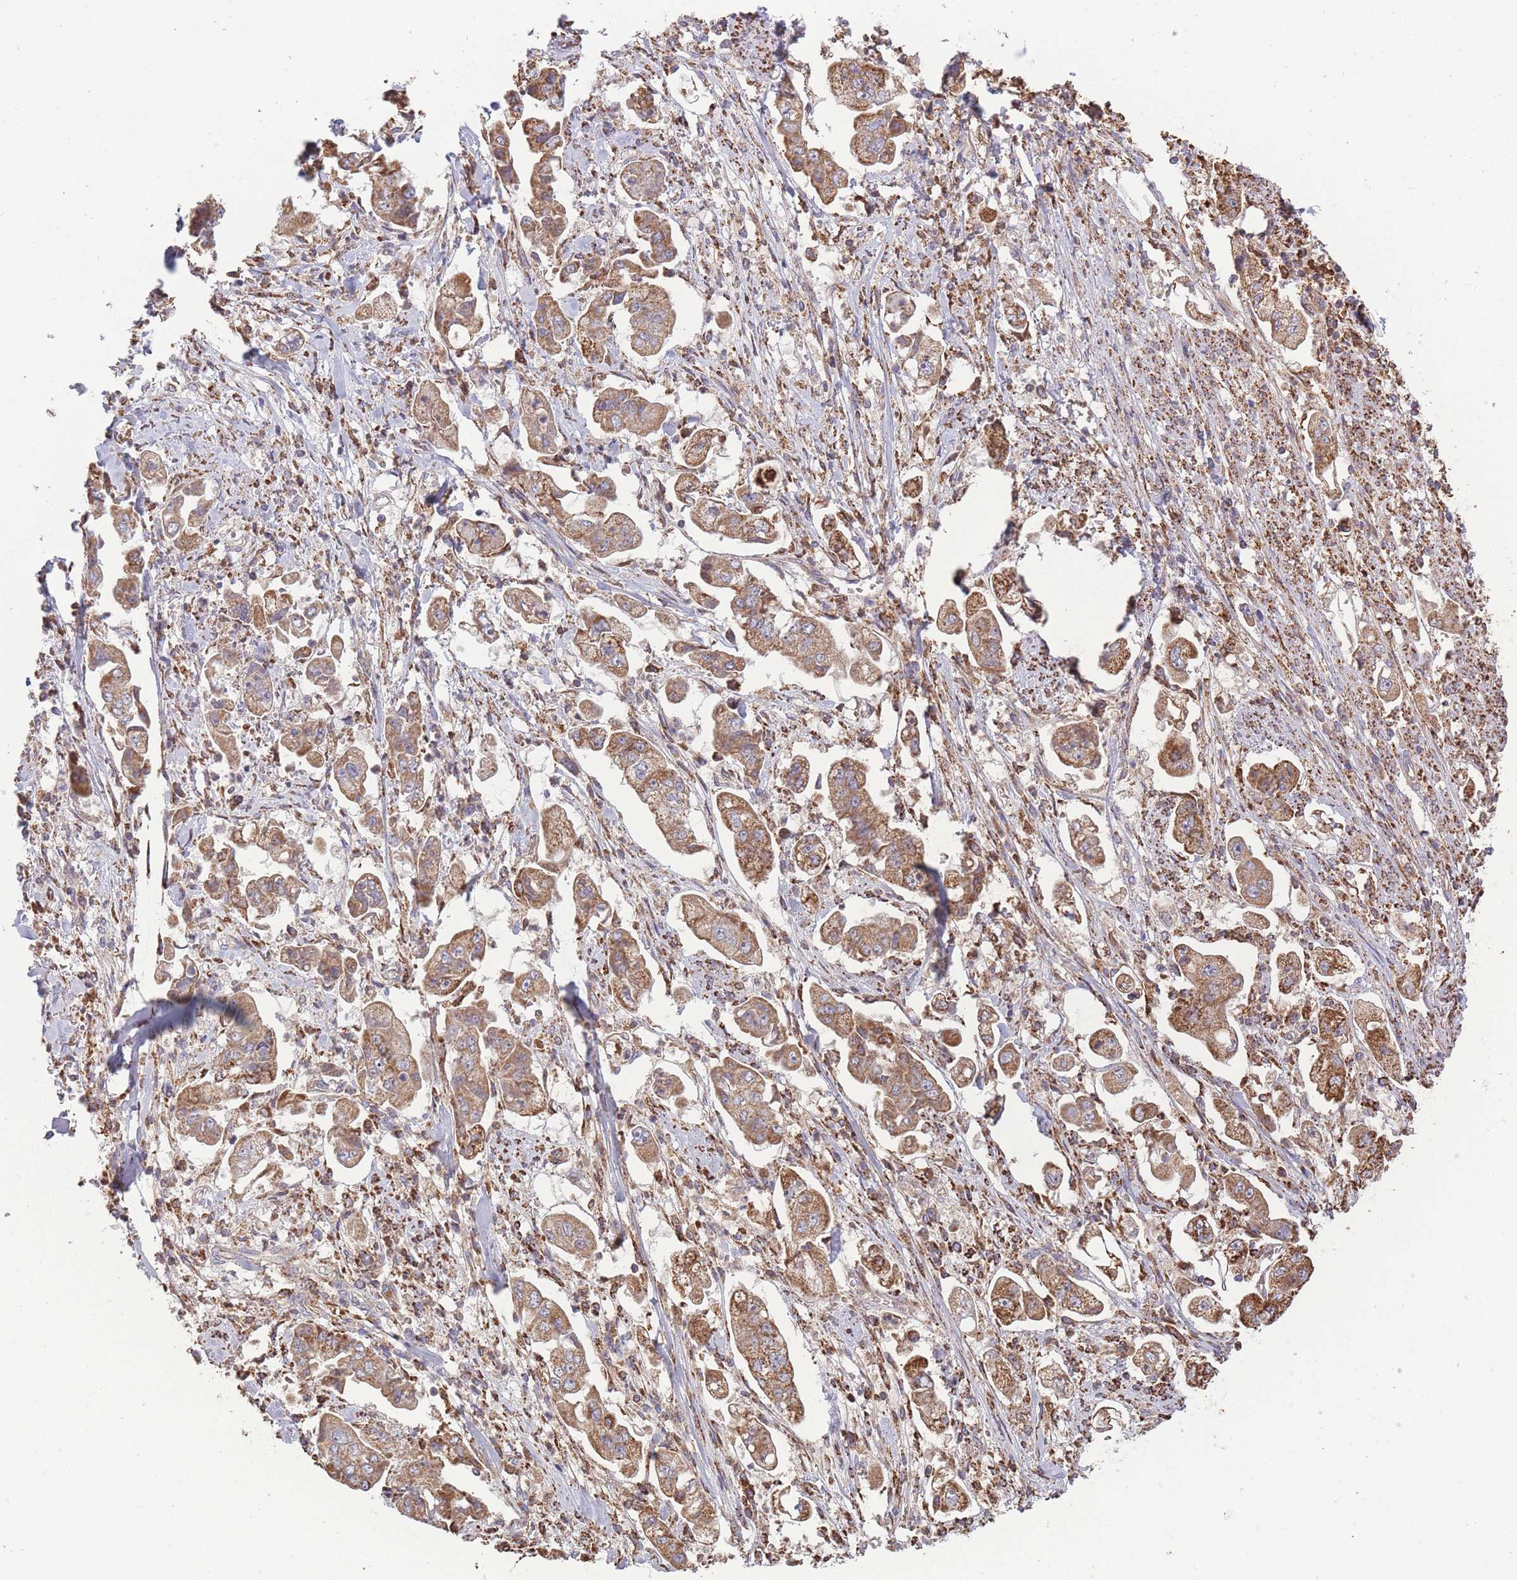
{"staining": {"intensity": "moderate", "quantity": ">75%", "location": "cytoplasmic/membranous"}, "tissue": "stomach cancer", "cell_type": "Tumor cells", "image_type": "cancer", "snomed": [{"axis": "morphology", "description": "Adenocarcinoma, NOS"}, {"axis": "topography", "description": "Stomach"}], "caption": "An IHC image of neoplastic tissue is shown. Protein staining in brown labels moderate cytoplasmic/membranous positivity in stomach cancer within tumor cells.", "gene": "MRPL17", "patient": {"sex": "male", "age": 62}}